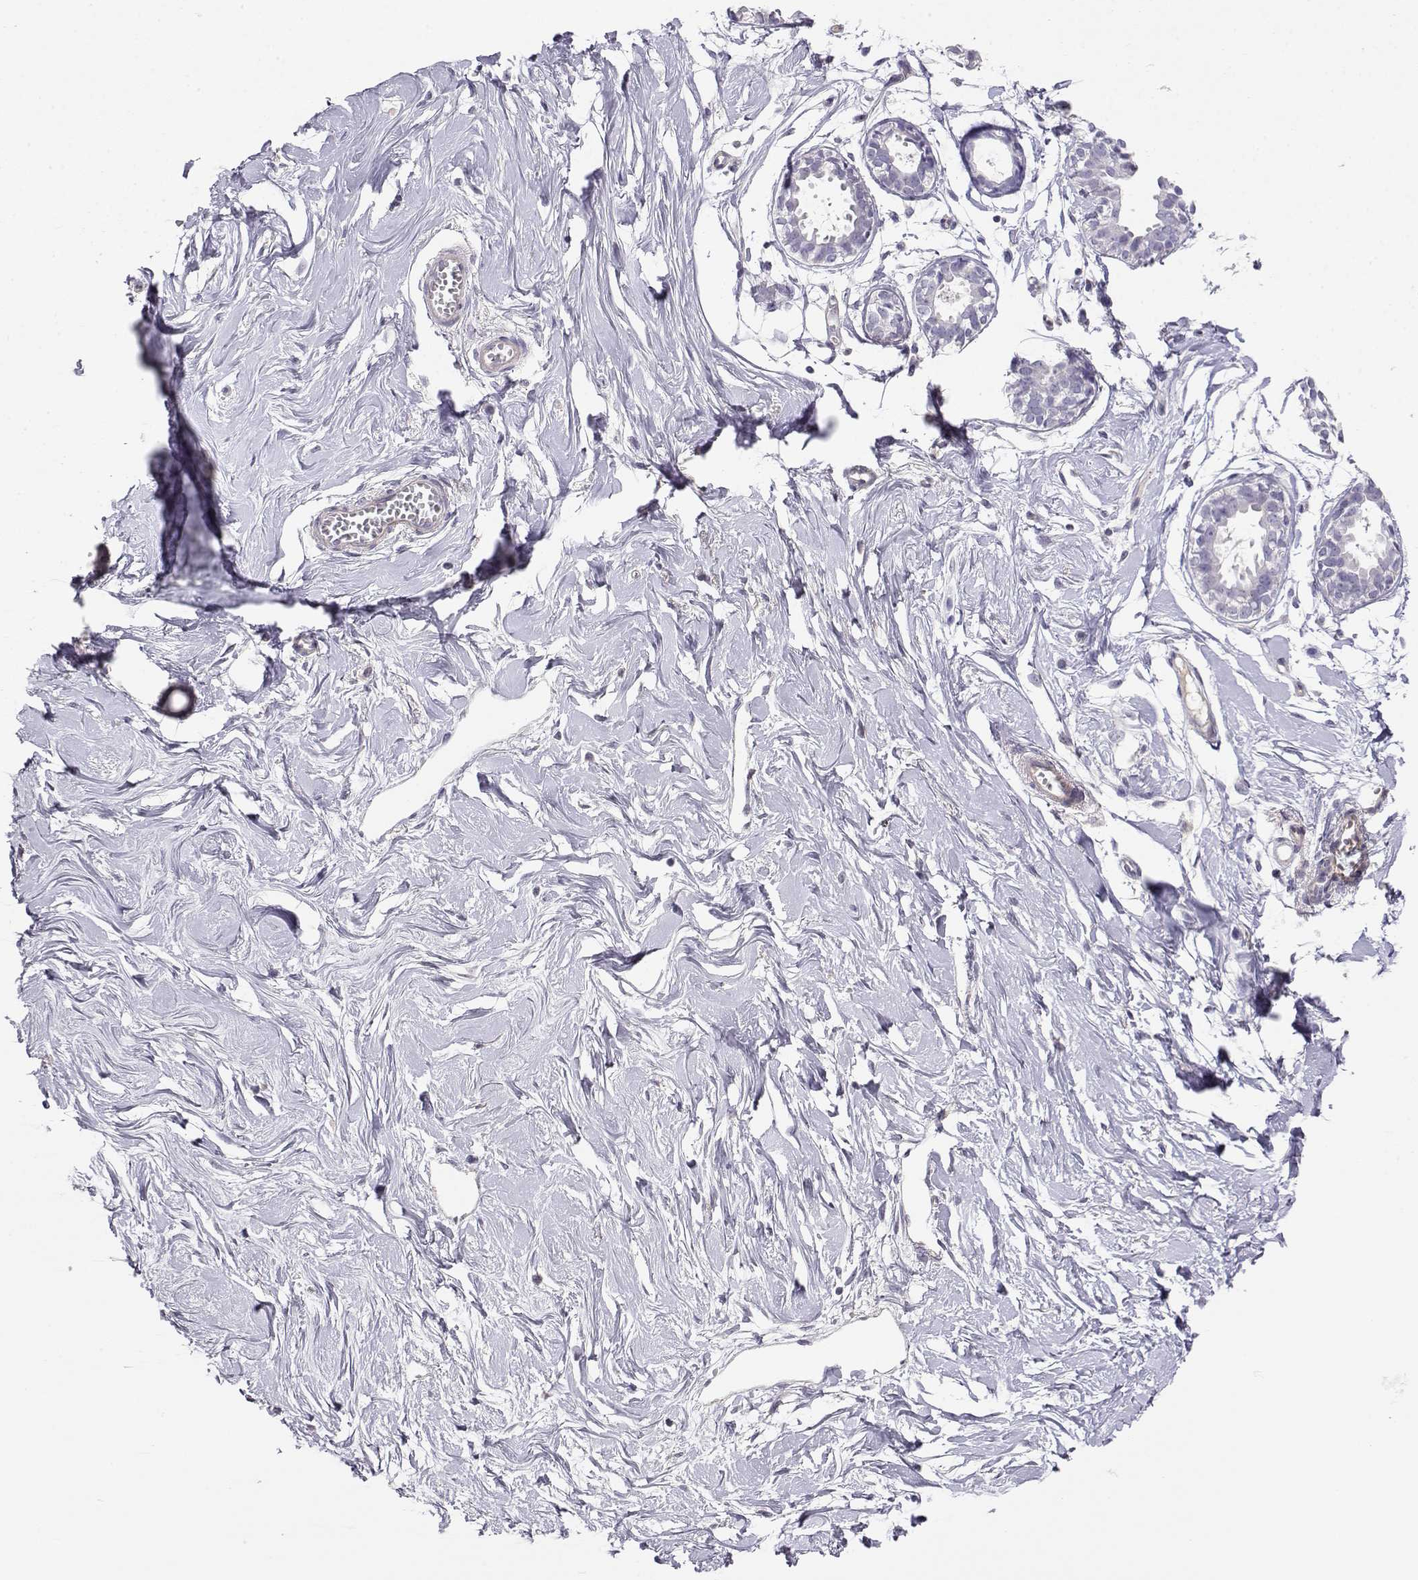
{"staining": {"intensity": "negative", "quantity": "none", "location": "none"}, "tissue": "breast", "cell_type": "Adipocytes", "image_type": "normal", "snomed": [{"axis": "morphology", "description": "Normal tissue, NOS"}, {"axis": "topography", "description": "Breast"}], "caption": "This photomicrograph is of unremarkable breast stained with immunohistochemistry to label a protein in brown with the nuclei are counter-stained blue. There is no positivity in adipocytes.", "gene": "ENDOU", "patient": {"sex": "female", "age": 49}}